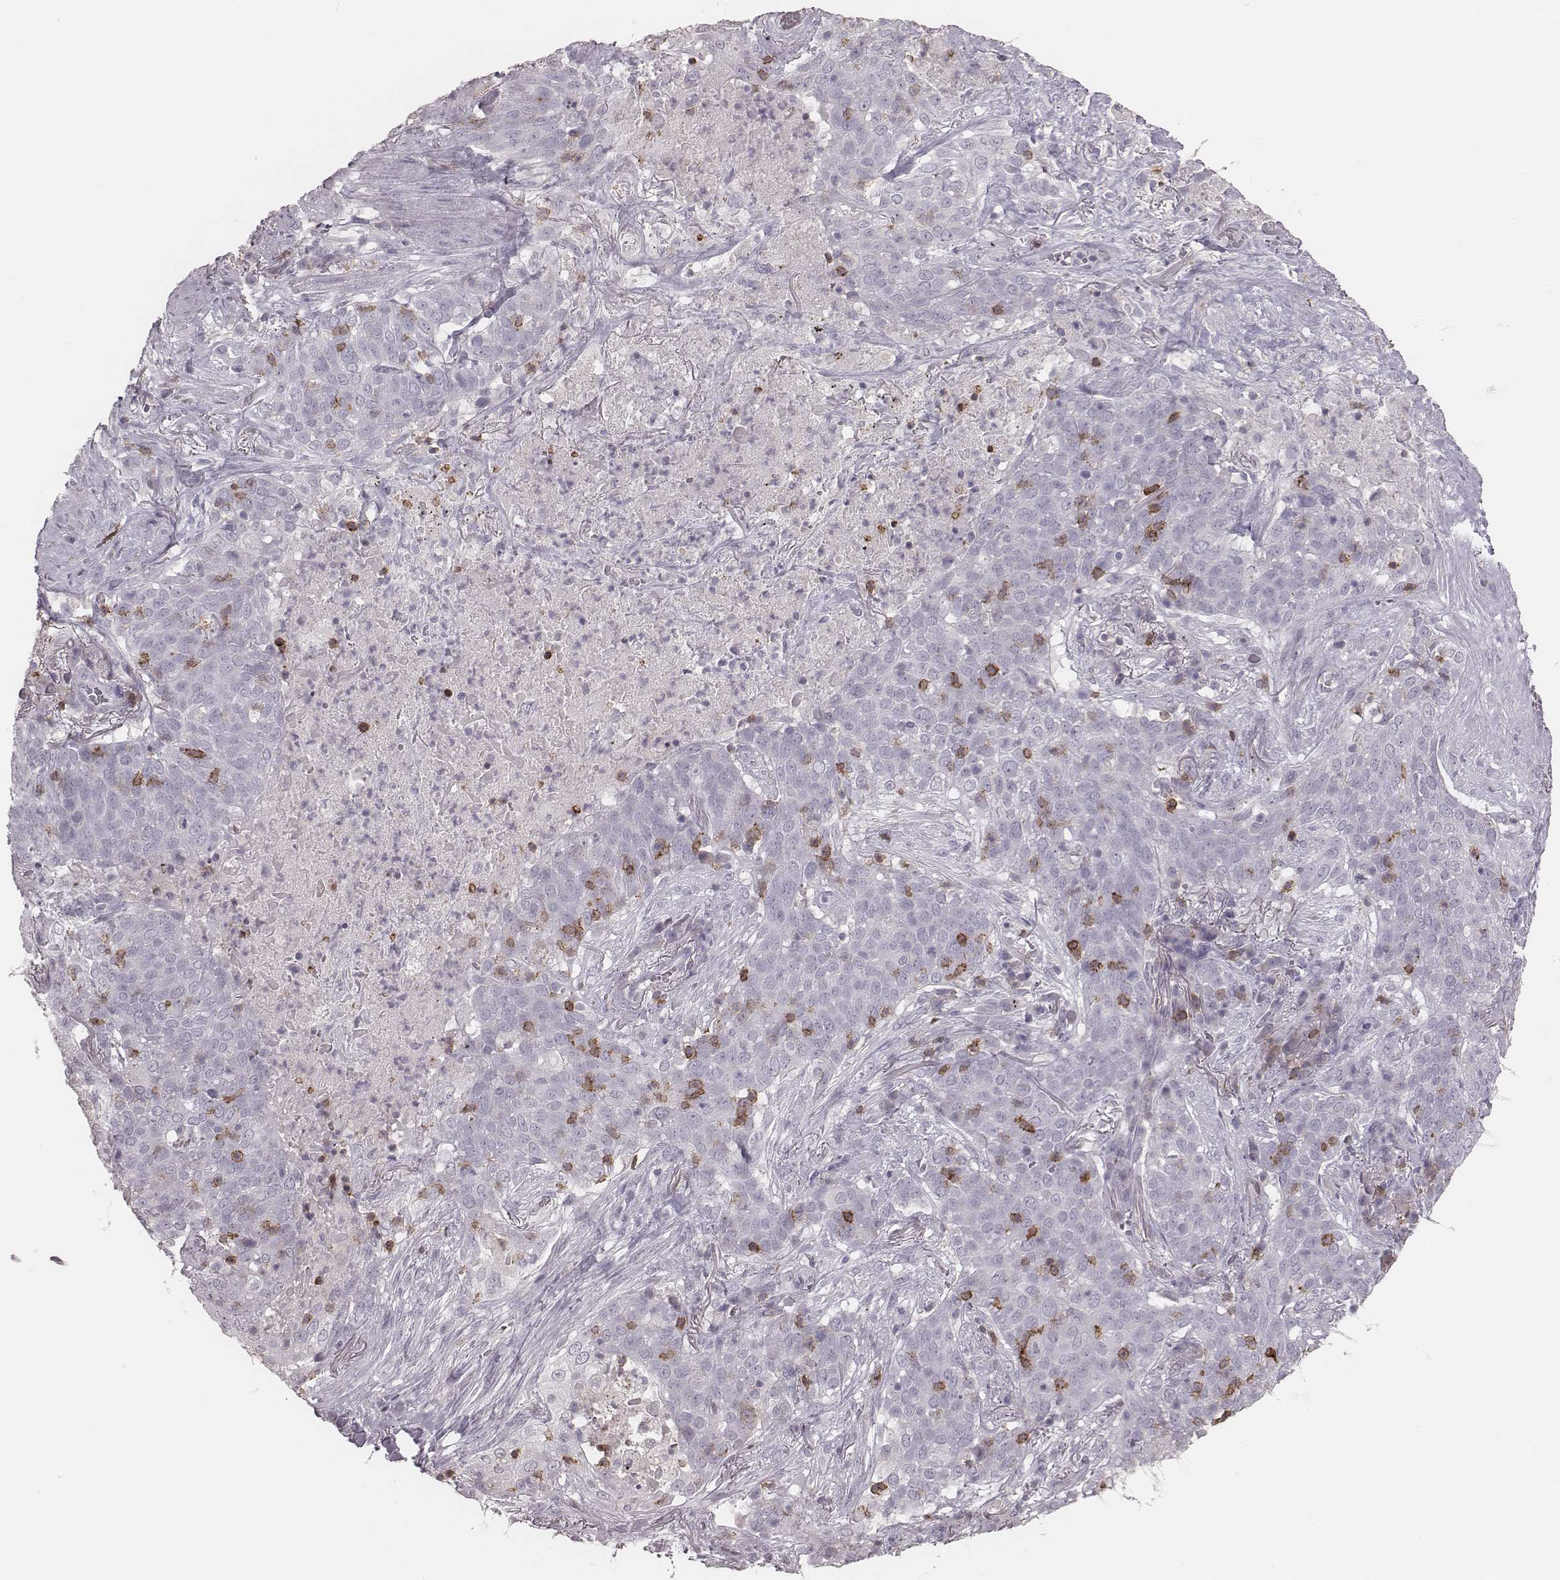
{"staining": {"intensity": "negative", "quantity": "none", "location": "none"}, "tissue": "lung cancer", "cell_type": "Tumor cells", "image_type": "cancer", "snomed": [{"axis": "morphology", "description": "Squamous cell carcinoma, NOS"}, {"axis": "topography", "description": "Lung"}], "caption": "DAB (3,3'-diaminobenzidine) immunohistochemical staining of human lung cancer reveals no significant expression in tumor cells.", "gene": "PDCD1", "patient": {"sex": "male", "age": 82}}